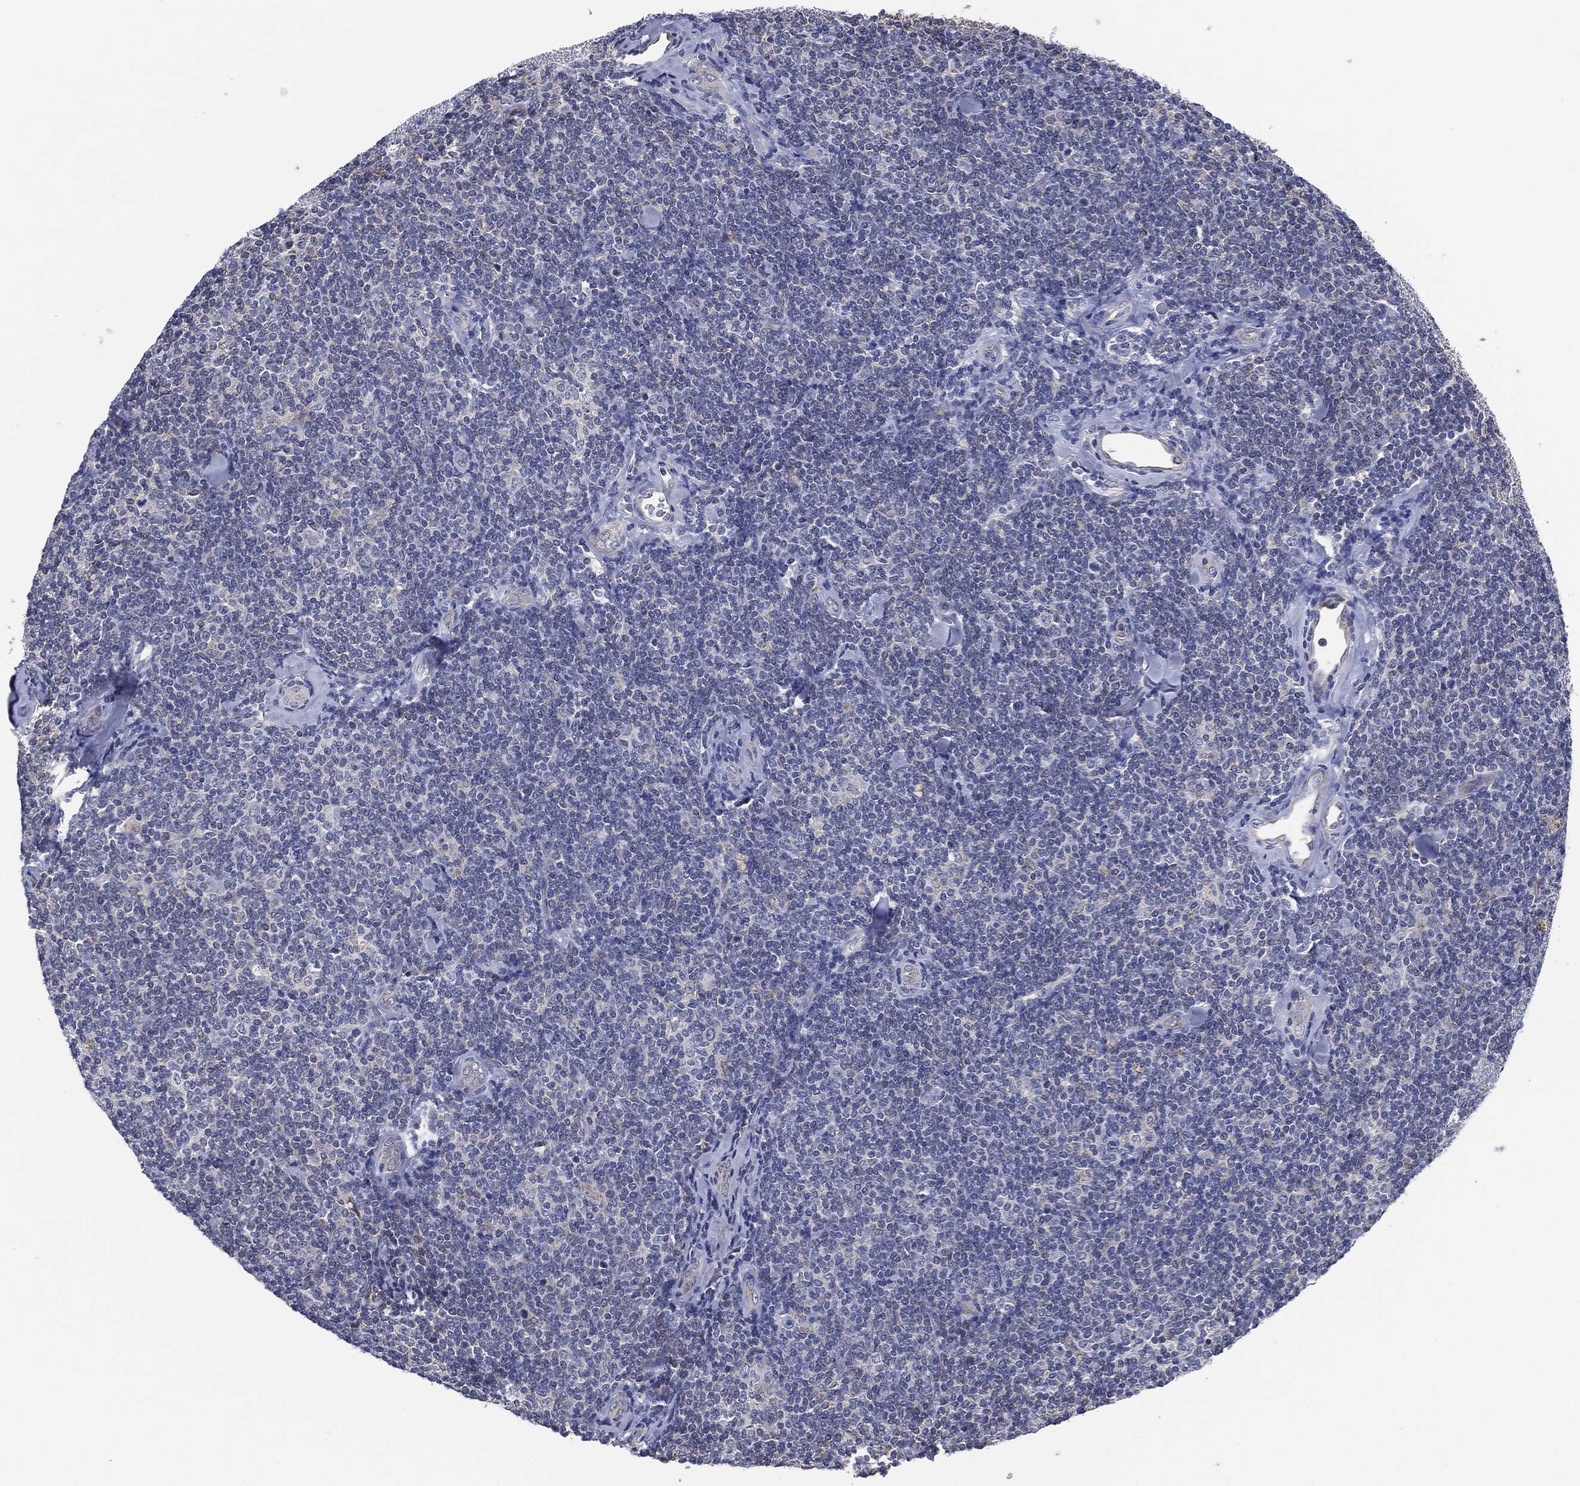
{"staining": {"intensity": "negative", "quantity": "none", "location": "none"}, "tissue": "lymphoma", "cell_type": "Tumor cells", "image_type": "cancer", "snomed": [{"axis": "morphology", "description": "Malignant lymphoma, non-Hodgkin's type, Low grade"}, {"axis": "topography", "description": "Lymph node"}], "caption": "Tumor cells show no significant staining in lymphoma.", "gene": "SHROOM2", "patient": {"sex": "female", "age": 56}}